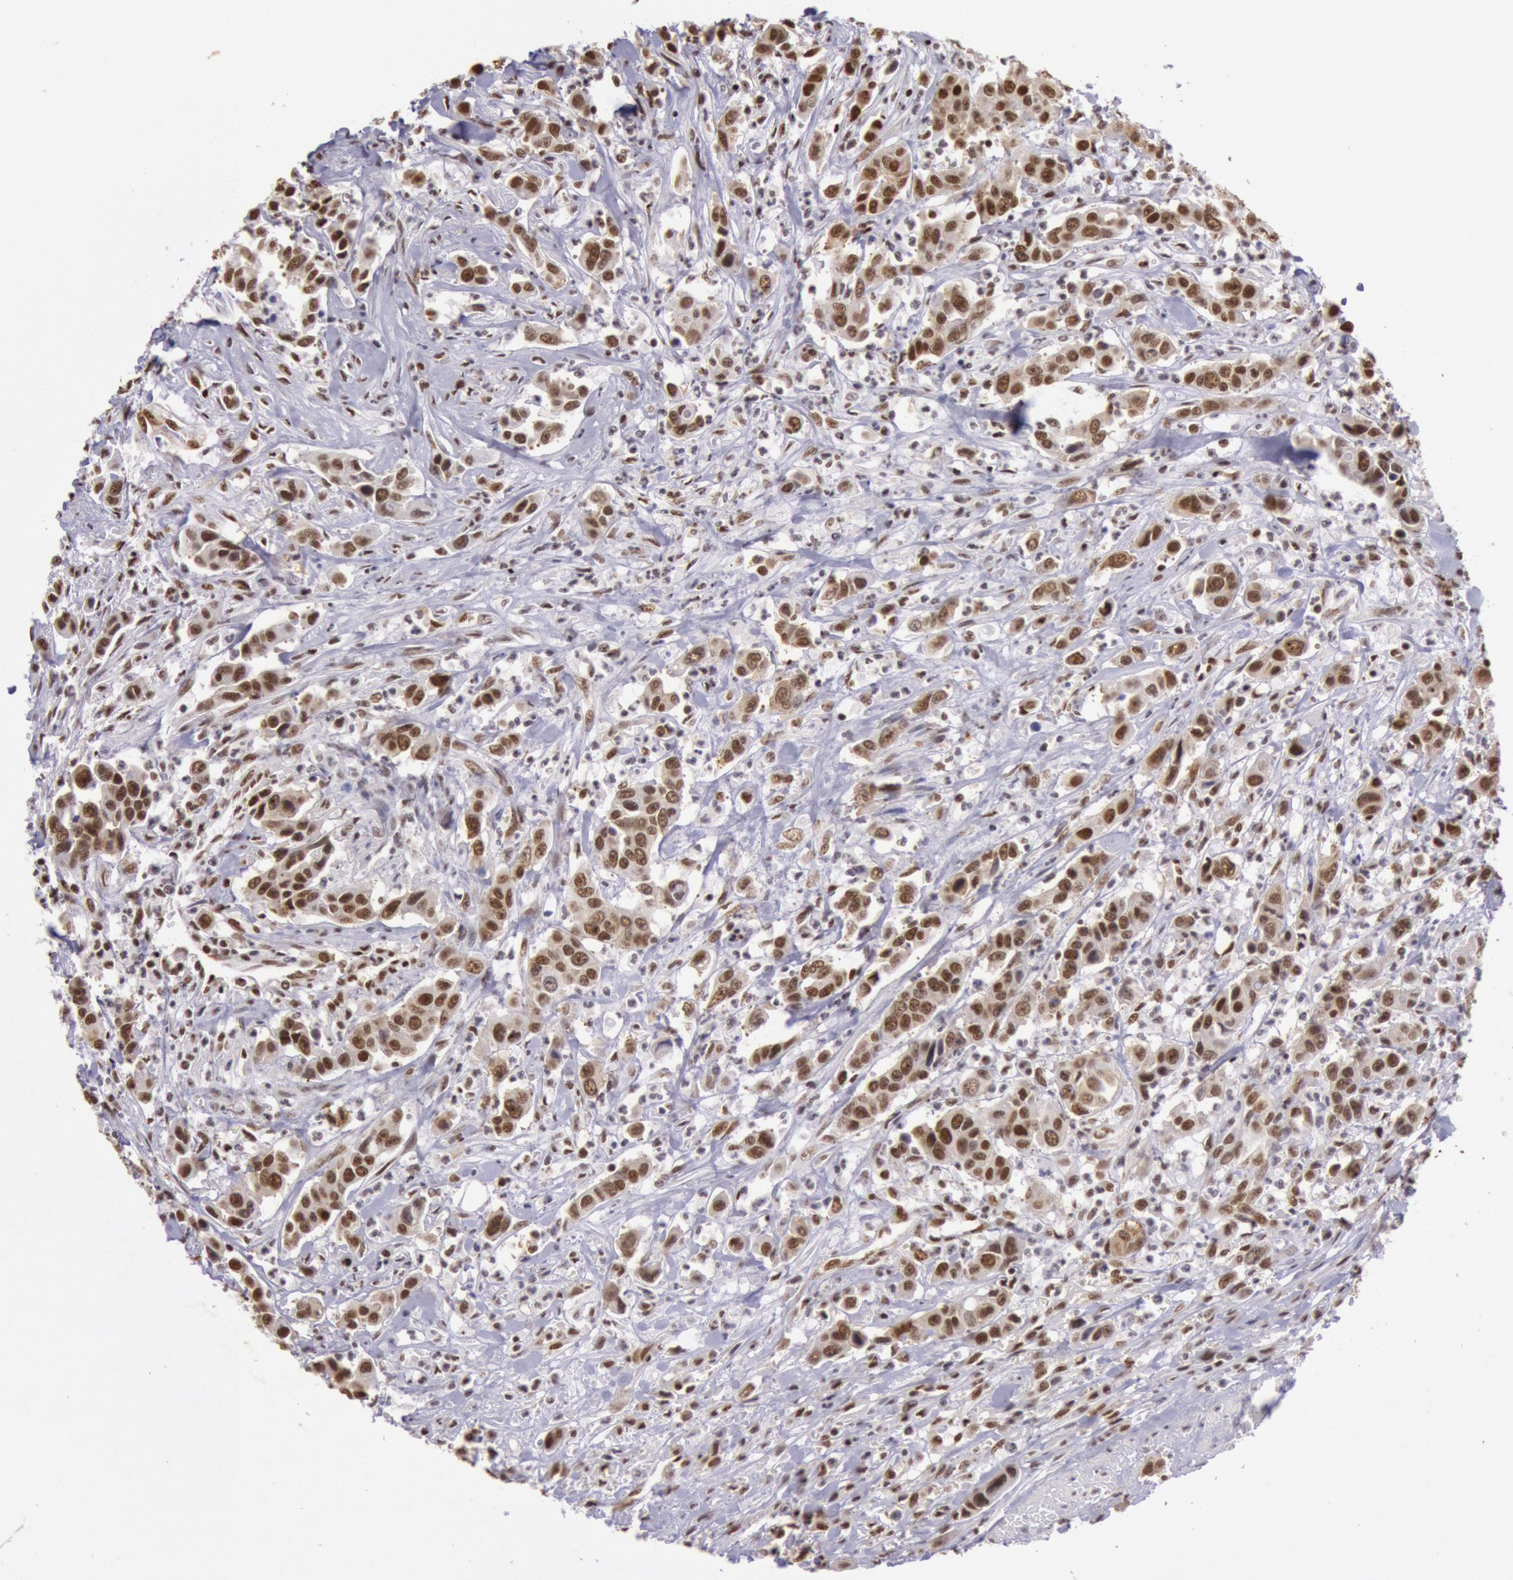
{"staining": {"intensity": "moderate", "quantity": ">75%", "location": "nuclear"}, "tissue": "urothelial cancer", "cell_type": "Tumor cells", "image_type": "cancer", "snomed": [{"axis": "morphology", "description": "Urothelial carcinoma, High grade"}, {"axis": "topography", "description": "Urinary bladder"}], "caption": "Human urothelial carcinoma (high-grade) stained with a protein marker displays moderate staining in tumor cells.", "gene": "HNRNPH2", "patient": {"sex": "male", "age": 86}}